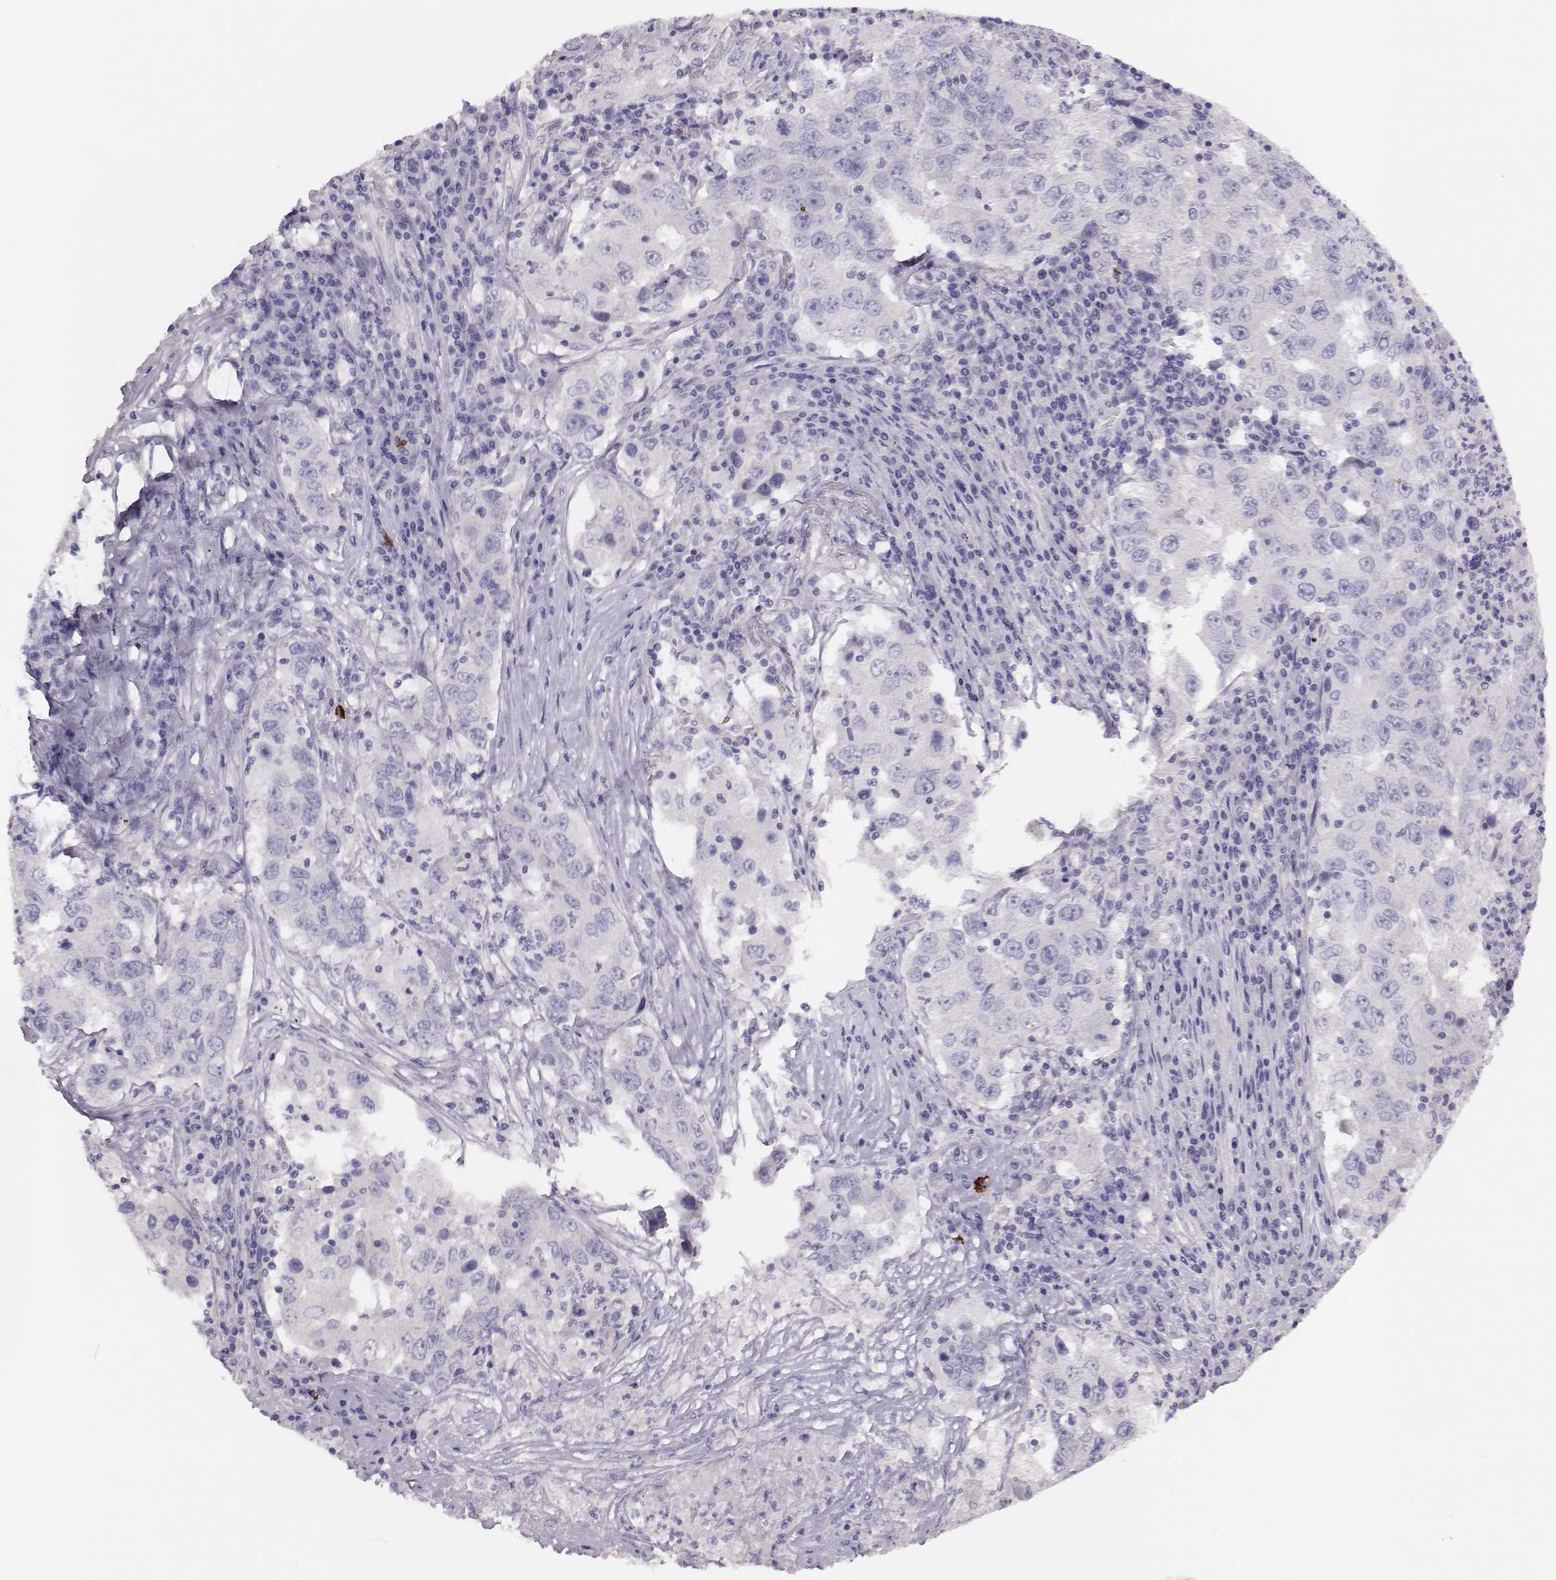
{"staining": {"intensity": "negative", "quantity": "none", "location": "none"}, "tissue": "lung cancer", "cell_type": "Tumor cells", "image_type": "cancer", "snomed": [{"axis": "morphology", "description": "Adenocarcinoma, NOS"}, {"axis": "topography", "description": "Lung"}], "caption": "A micrograph of lung cancer (adenocarcinoma) stained for a protein demonstrates no brown staining in tumor cells.", "gene": "P2RY10", "patient": {"sex": "male", "age": 73}}